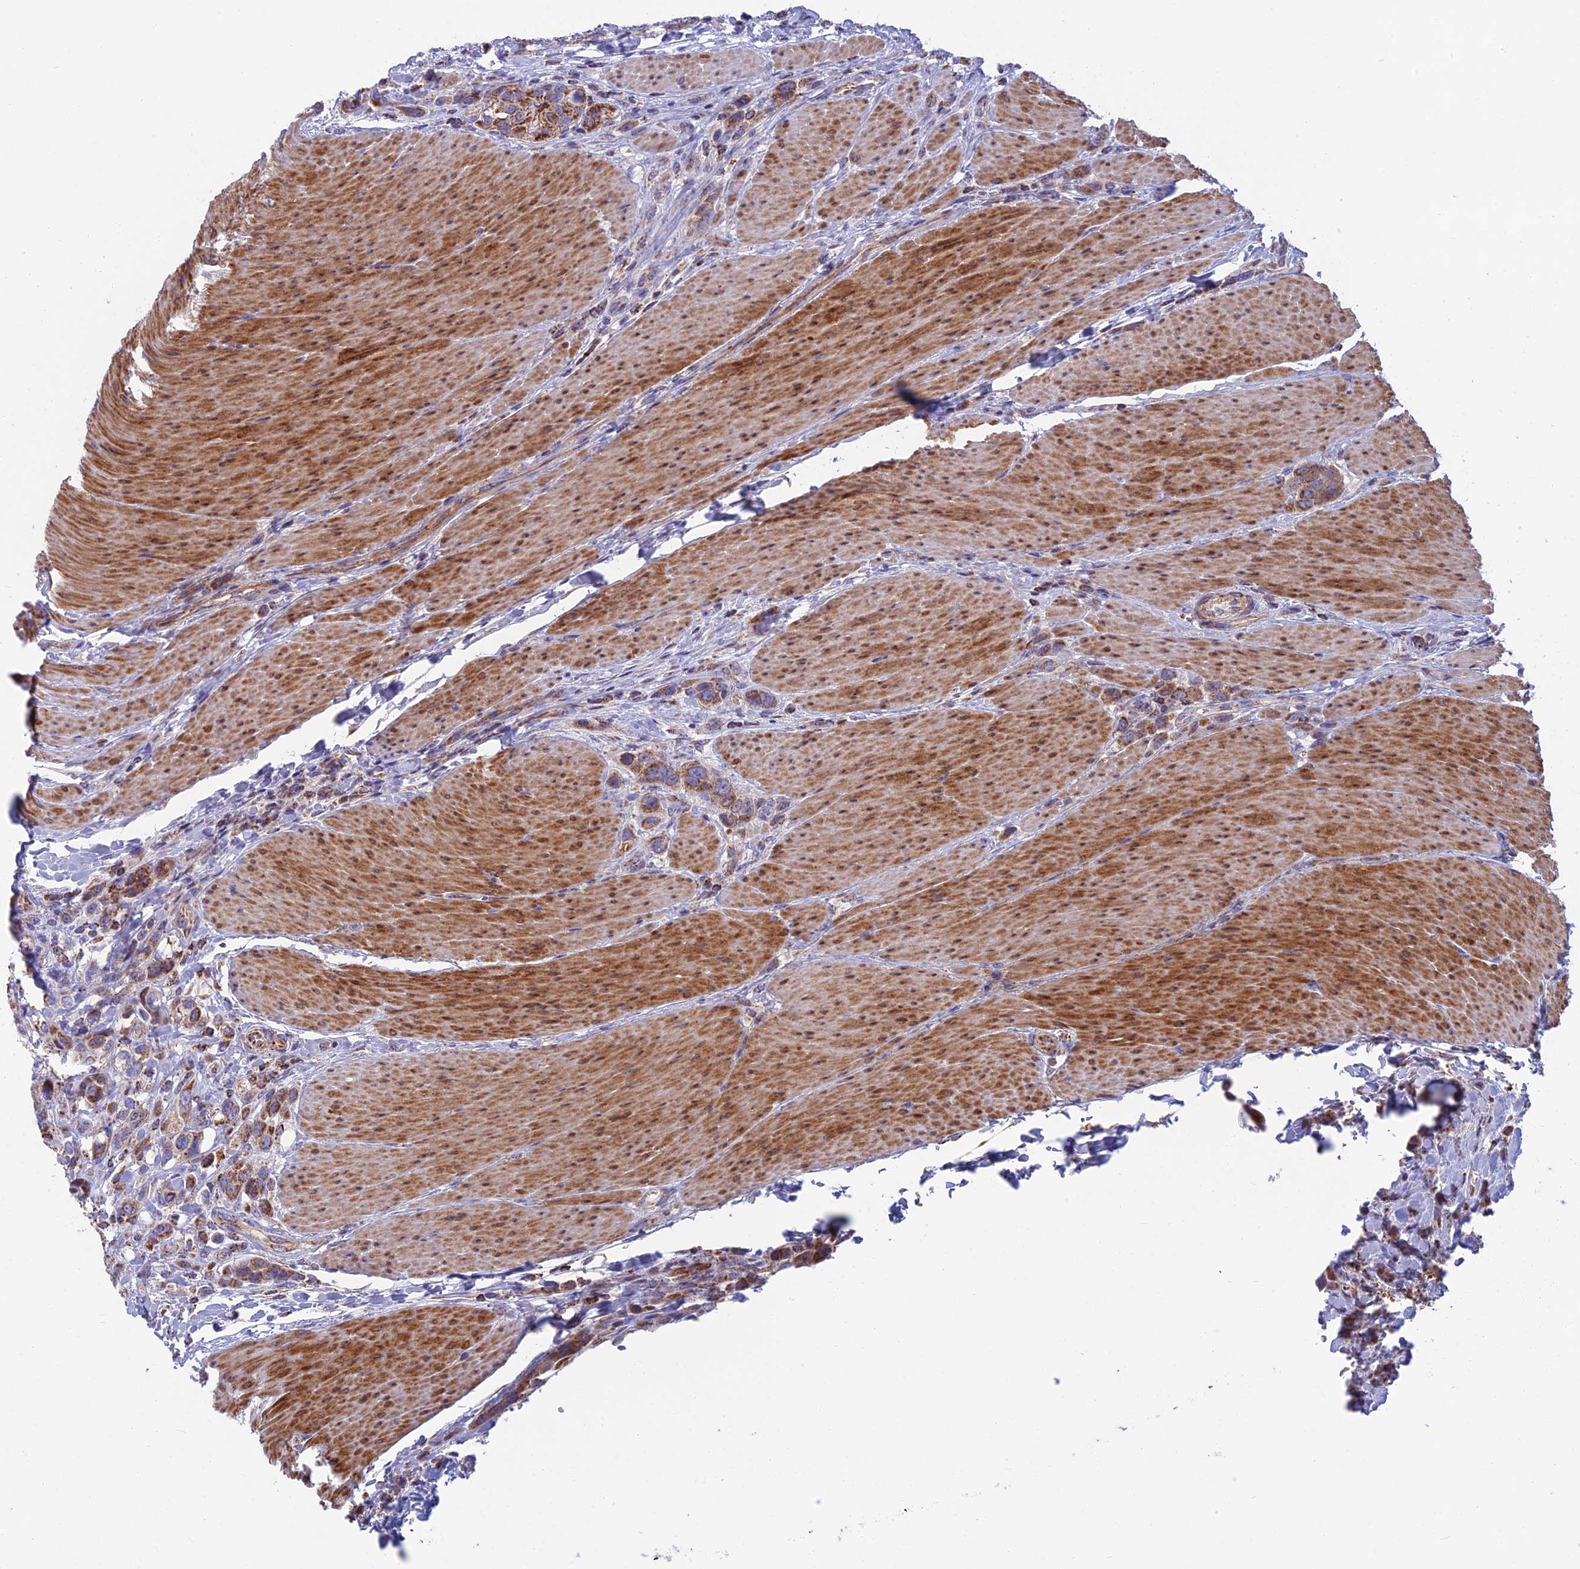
{"staining": {"intensity": "moderate", "quantity": ">75%", "location": "cytoplasmic/membranous"}, "tissue": "urothelial cancer", "cell_type": "Tumor cells", "image_type": "cancer", "snomed": [{"axis": "morphology", "description": "Urothelial carcinoma, High grade"}, {"axis": "topography", "description": "Urinary bladder"}], "caption": "Immunohistochemical staining of human urothelial cancer demonstrates medium levels of moderate cytoplasmic/membranous protein positivity in about >75% of tumor cells.", "gene": "CS", "patient": {"sex": "male", "age": 50}}